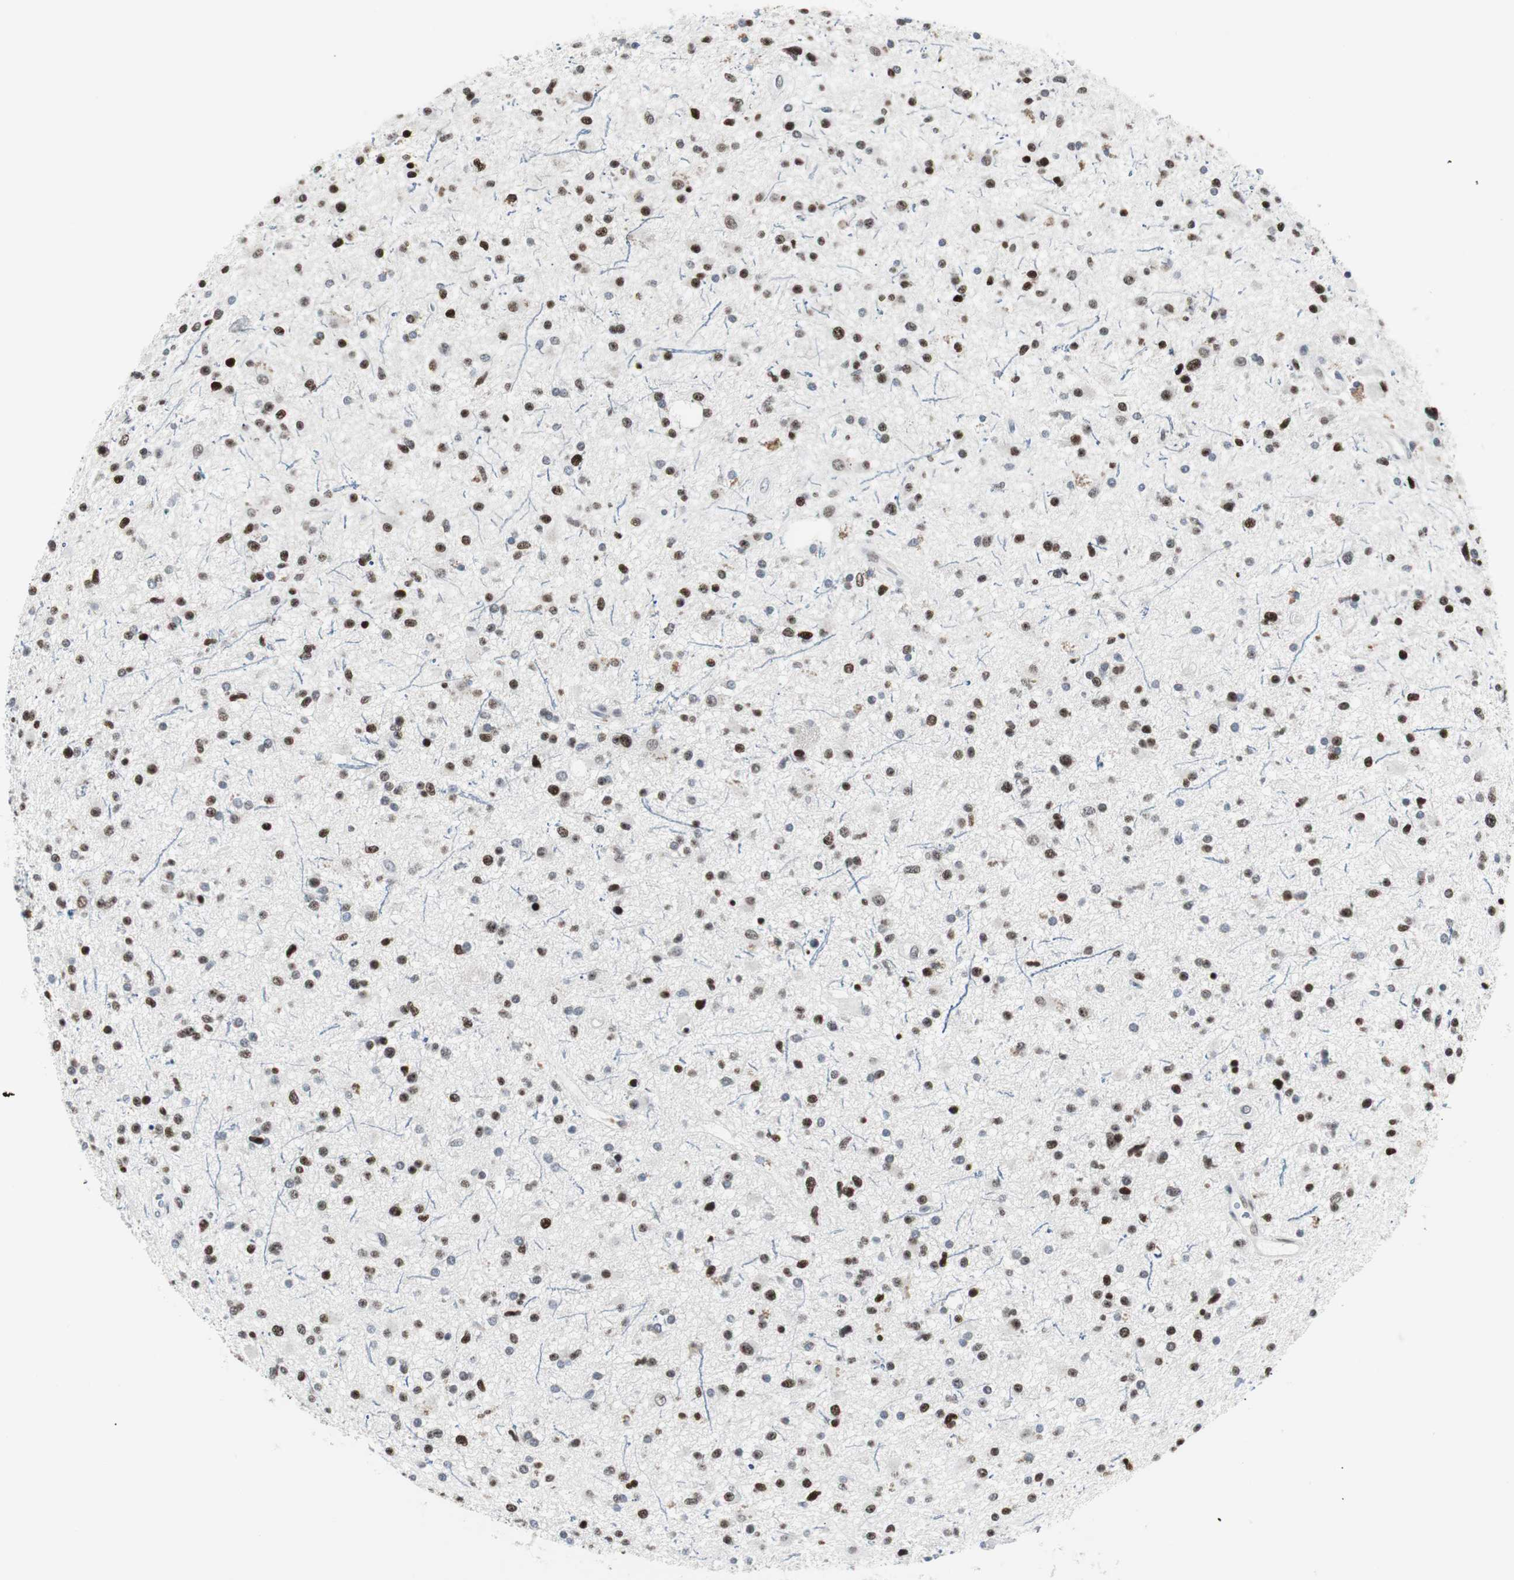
{"staining": {"intensity": "strong", "quantity": "25%-75%", "location": "nuclear"}, "tissue": "glioma", "cell_type": "Tumor cells", "image_type": "cancer", "snomed": [{"axis": "morphology", "description": "Glioma, malignant, High grade"}, {"axis": "topography", "description": "Brain"}], "caption": "High-power microscopy captured an immunohistochemistry image of malignant glioma (high-grade), revealing strong nuclear expression in about 25%-75% of tumor cells.", "gene": "MTA1", "patient": {"sex": "male", "age": 33}}